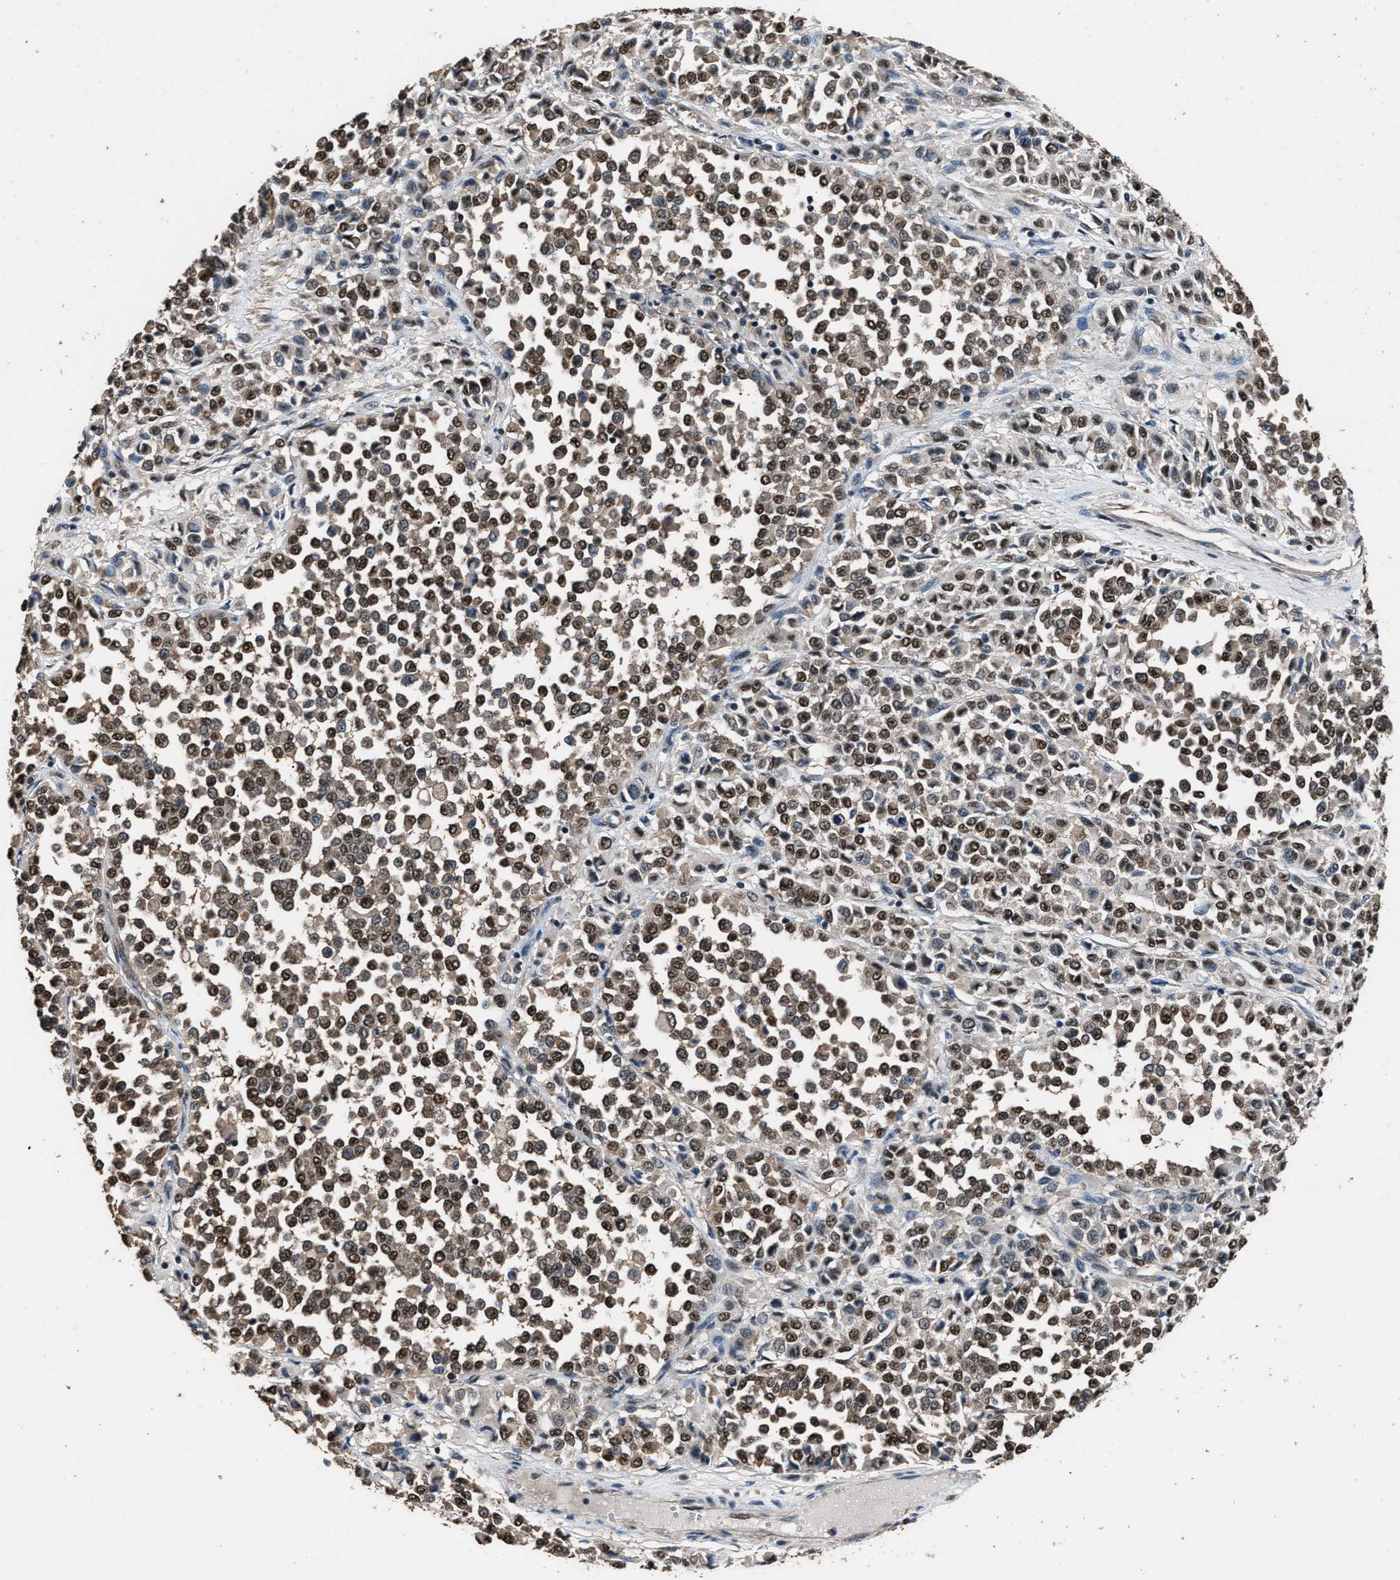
{"staining": {"intensity": "moderate", "quantity": ">75%", "location": "cytoplasmic/membranous,nuclear"}, "tissue": "melanoma", "cell_type": "Tumor cells", "image_type": "cancer", "snomed": [{"axis": "morphology", "description": "Malignant melanoma, Metastatic site"}, {"axis": "topography", "description": "Pancreas"}], "caption": "Melanoma stained for a protein (brown) shows moderate cytoplasmic/membranous and nuclear positive staining in about >75% of tumor cells.", "gene": "DFFA", "patient": {"sex": "female", "age": 30}}